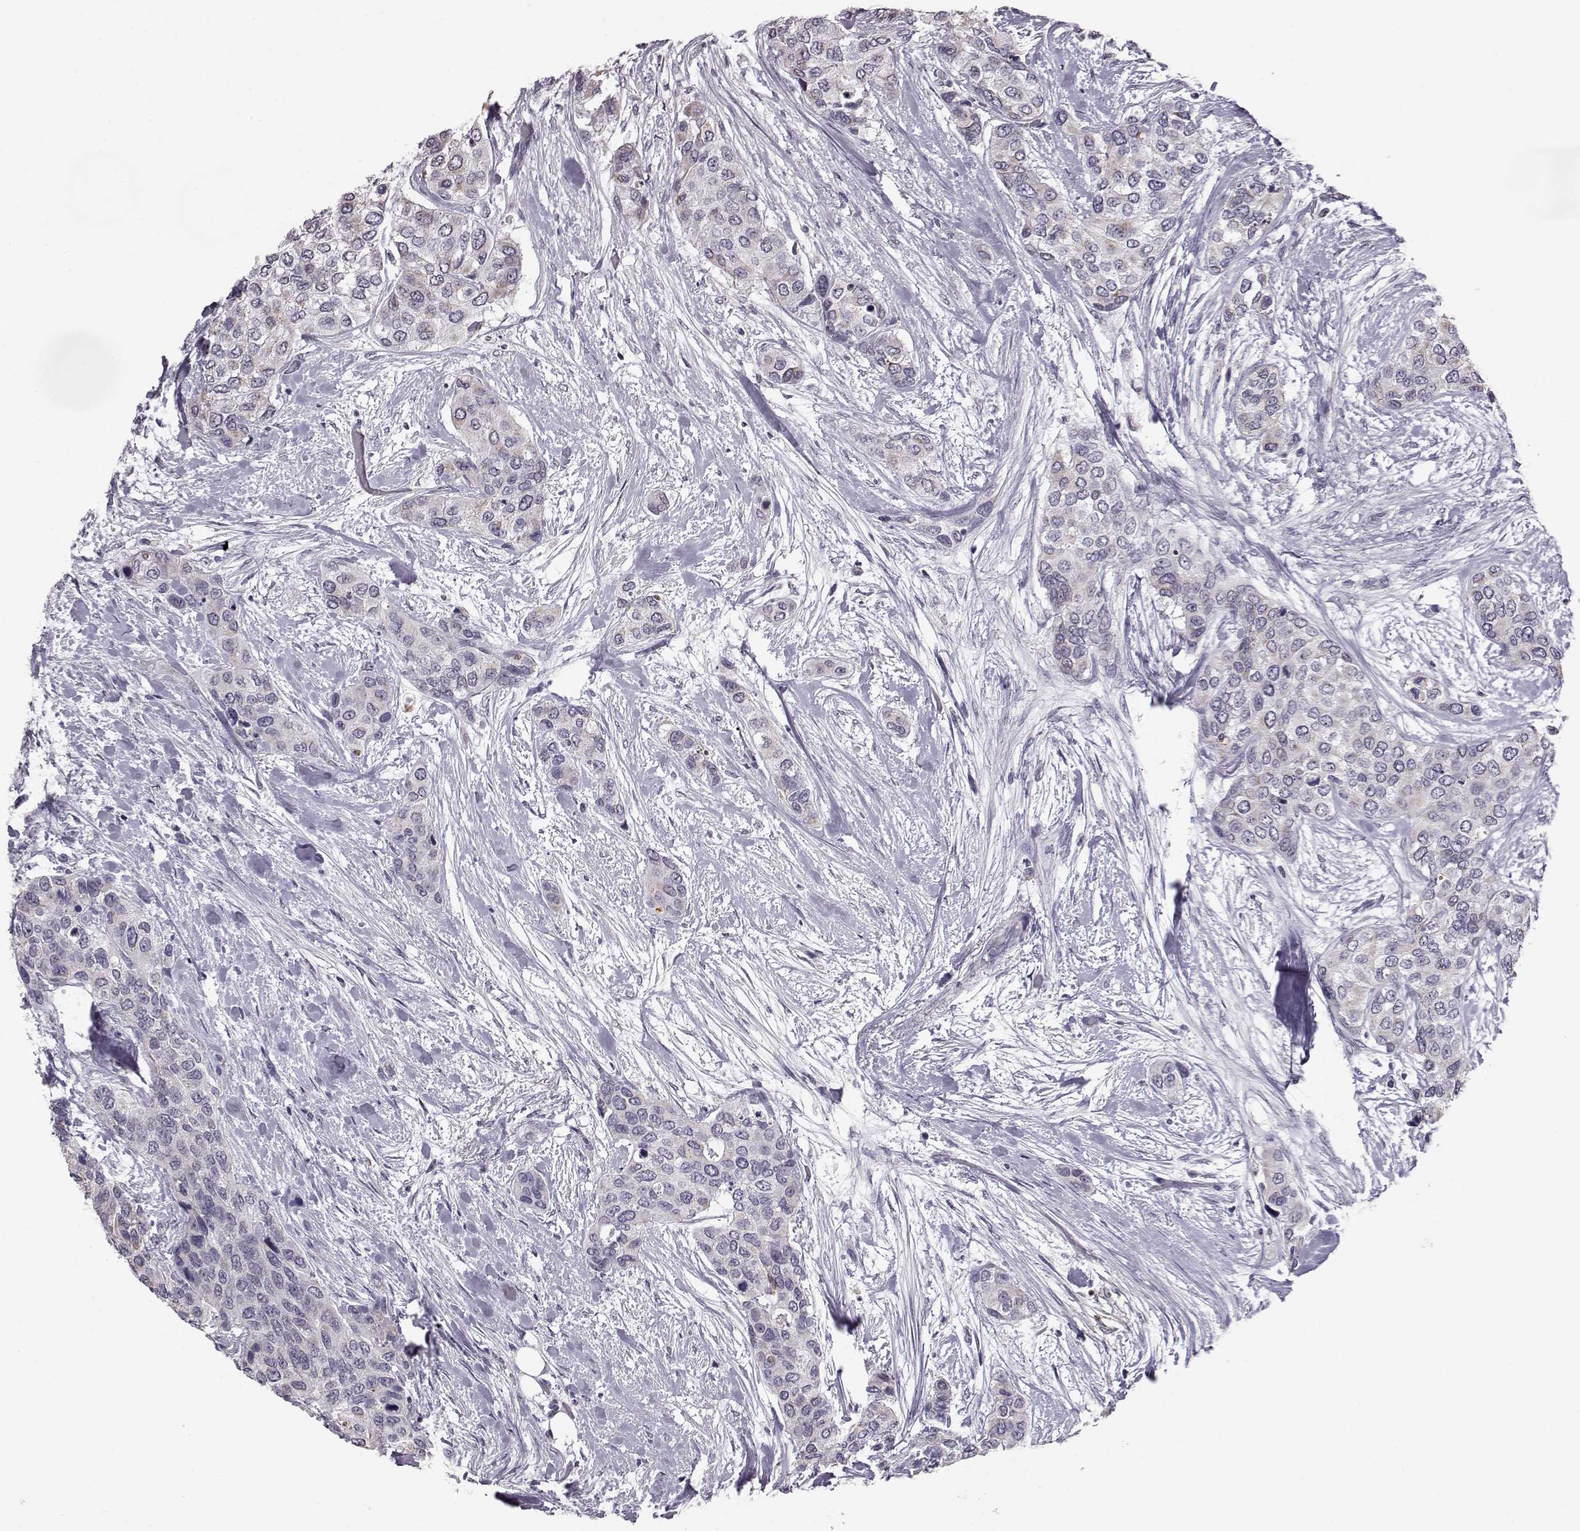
{"staining": {"intensity": "weak", "quantity": "<25%", "location": "cytoplasmic/membranous"}, "tissue": "urothelial cancer", "cell_type": "Tumor cells", "image_type": "cancer", "snomed": [{"axis": "morphology", "description": "Urothelial carcinoma, High grade"}, {"axis": "topography", "description": "Urinary bladder"}], "caption": "Tumor cells show no significant expression in high-grade urothelial carcinoma.", "gene": "ALDH3A1", "patient": {"sex": "male", "age": 77}}